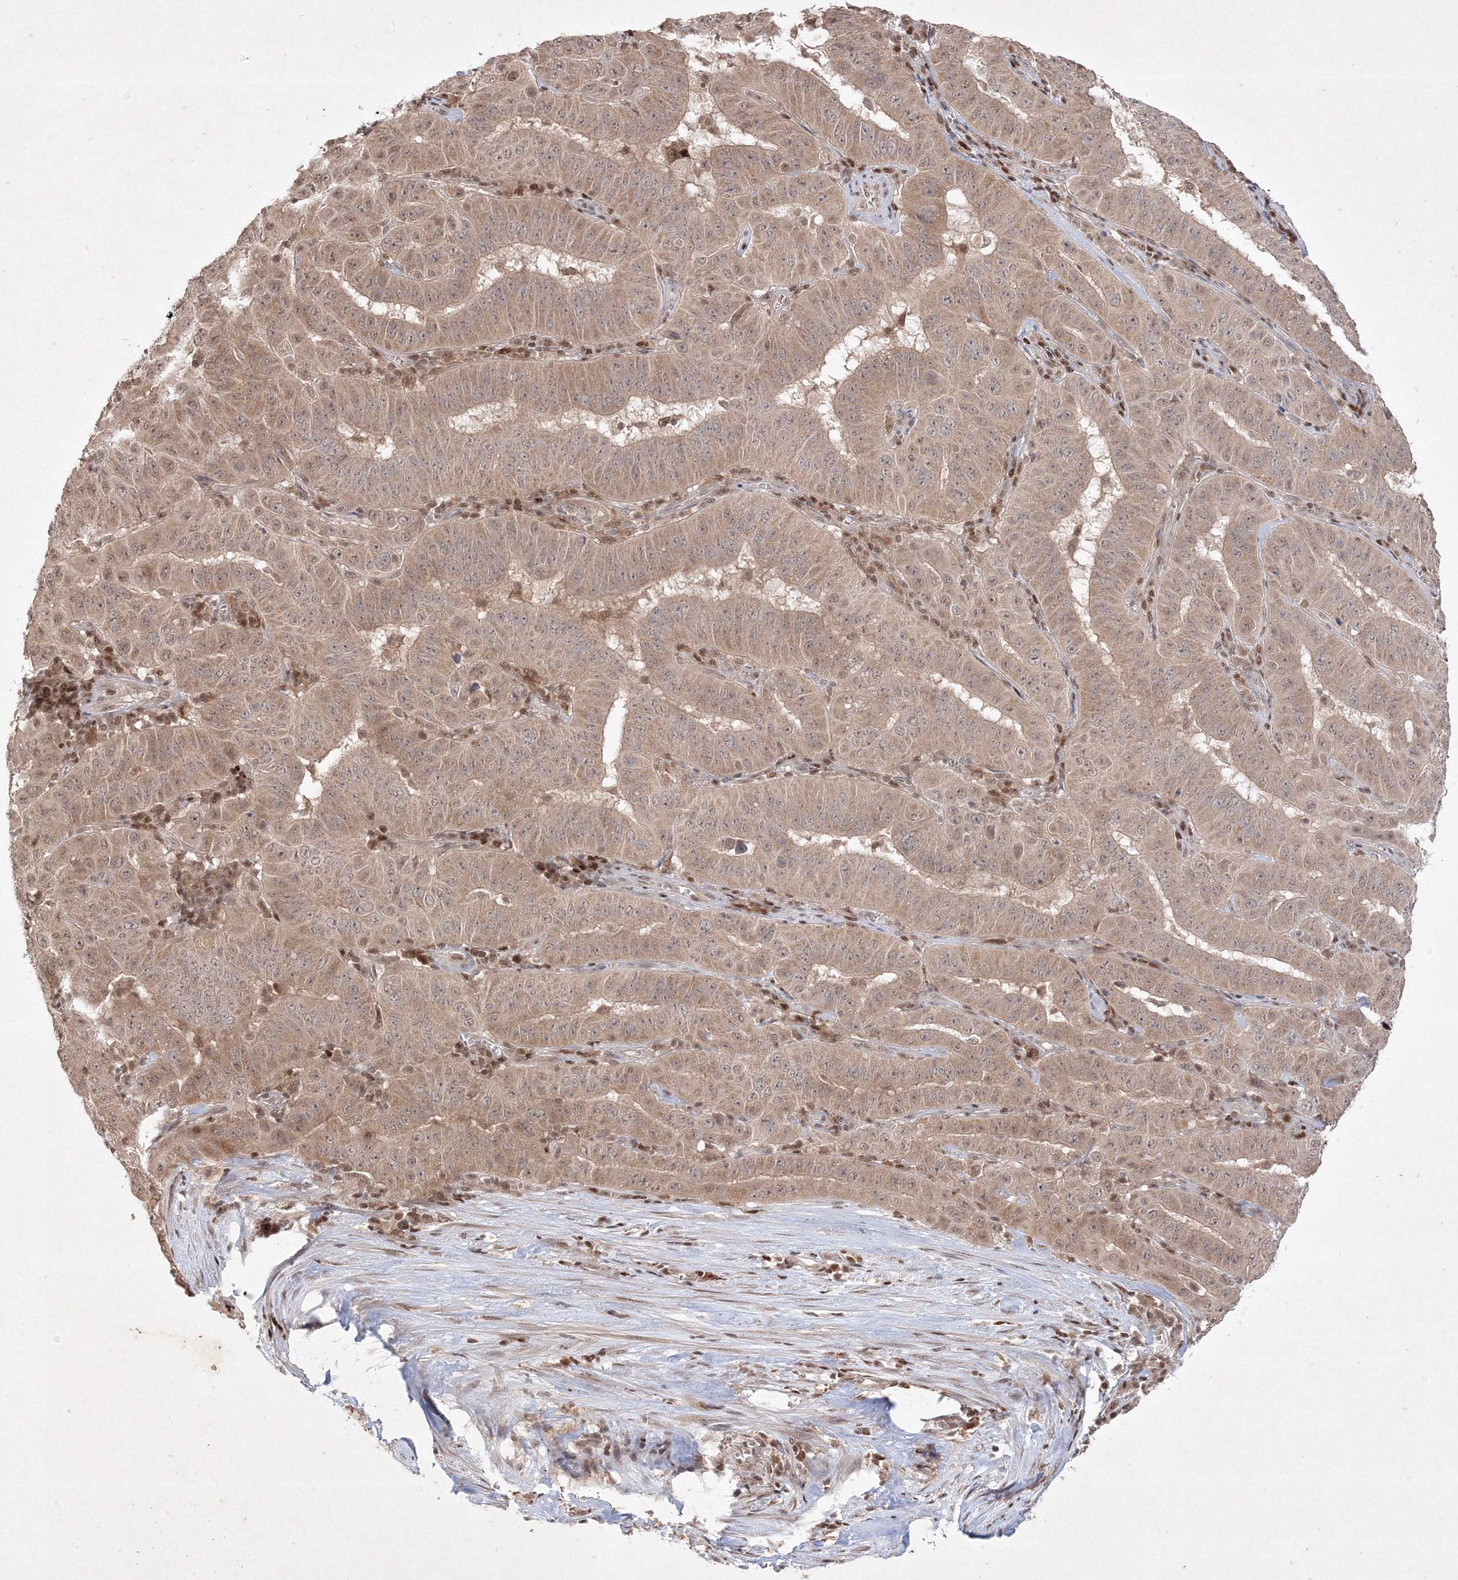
{"staining": {"intensity": "moderate", "quantity": ">75%", "location": "cytoplasmic/membranous"}, "tissue": "pancreatic cancer", "cell_type": "Tumor cells", "image_type": "cancer", "snomed": [{"axis": "morphology", "description": "Adenocarcinoma, NOS"}, {"axis": "topography", "description": "Pancreas"}], "caption": "Adenocarcinoma (pancreatic) tissue shows moderate cytoplasmic/membranous staining in about >75% of tumor cells, visualized by immunohistochemistry.", "gene": "TAB1", "patient": {"sex": "male", "age": 63}}